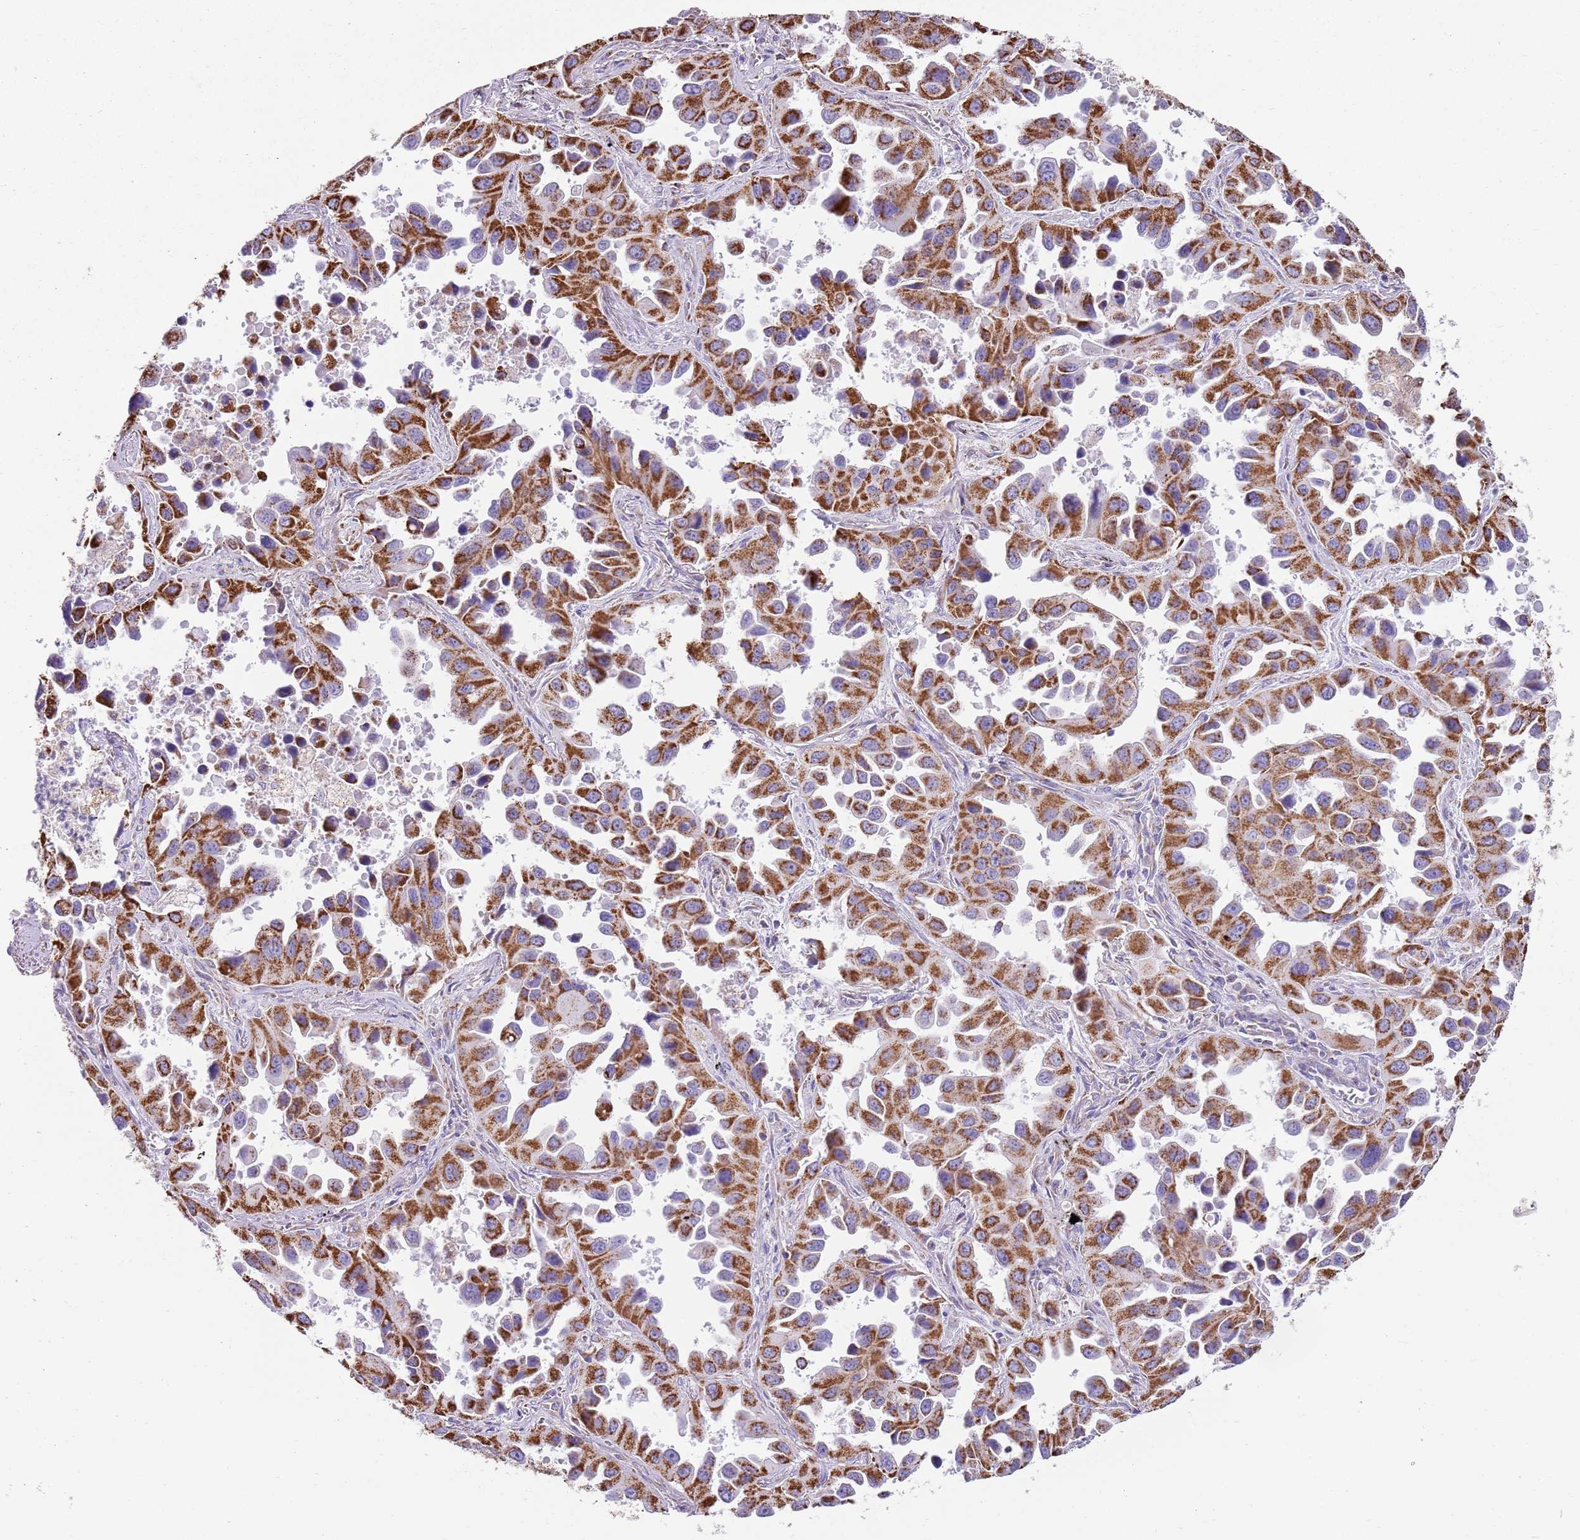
{"staining": {"intensity": "strong", "quantity": ">75%", "location": "cytoplasmic/membranous"}, "tissue": "lung cancer", "cell_type": "Tumor cells", "image_type": "cancer", "snomed": [{"axis": "morphology", "description": "Adenocarcinoma, NOS"}, {"axis": "topography", "description": "Lung"}], "caption": "Immunohistochemical staining of human lung cancer demonstrates high levels of strong cytoplasmic/membranous protein expression in about >75% of tumor cells.", "gene": "TTLL1", "patient": {"sex": "male", "age": 66}}